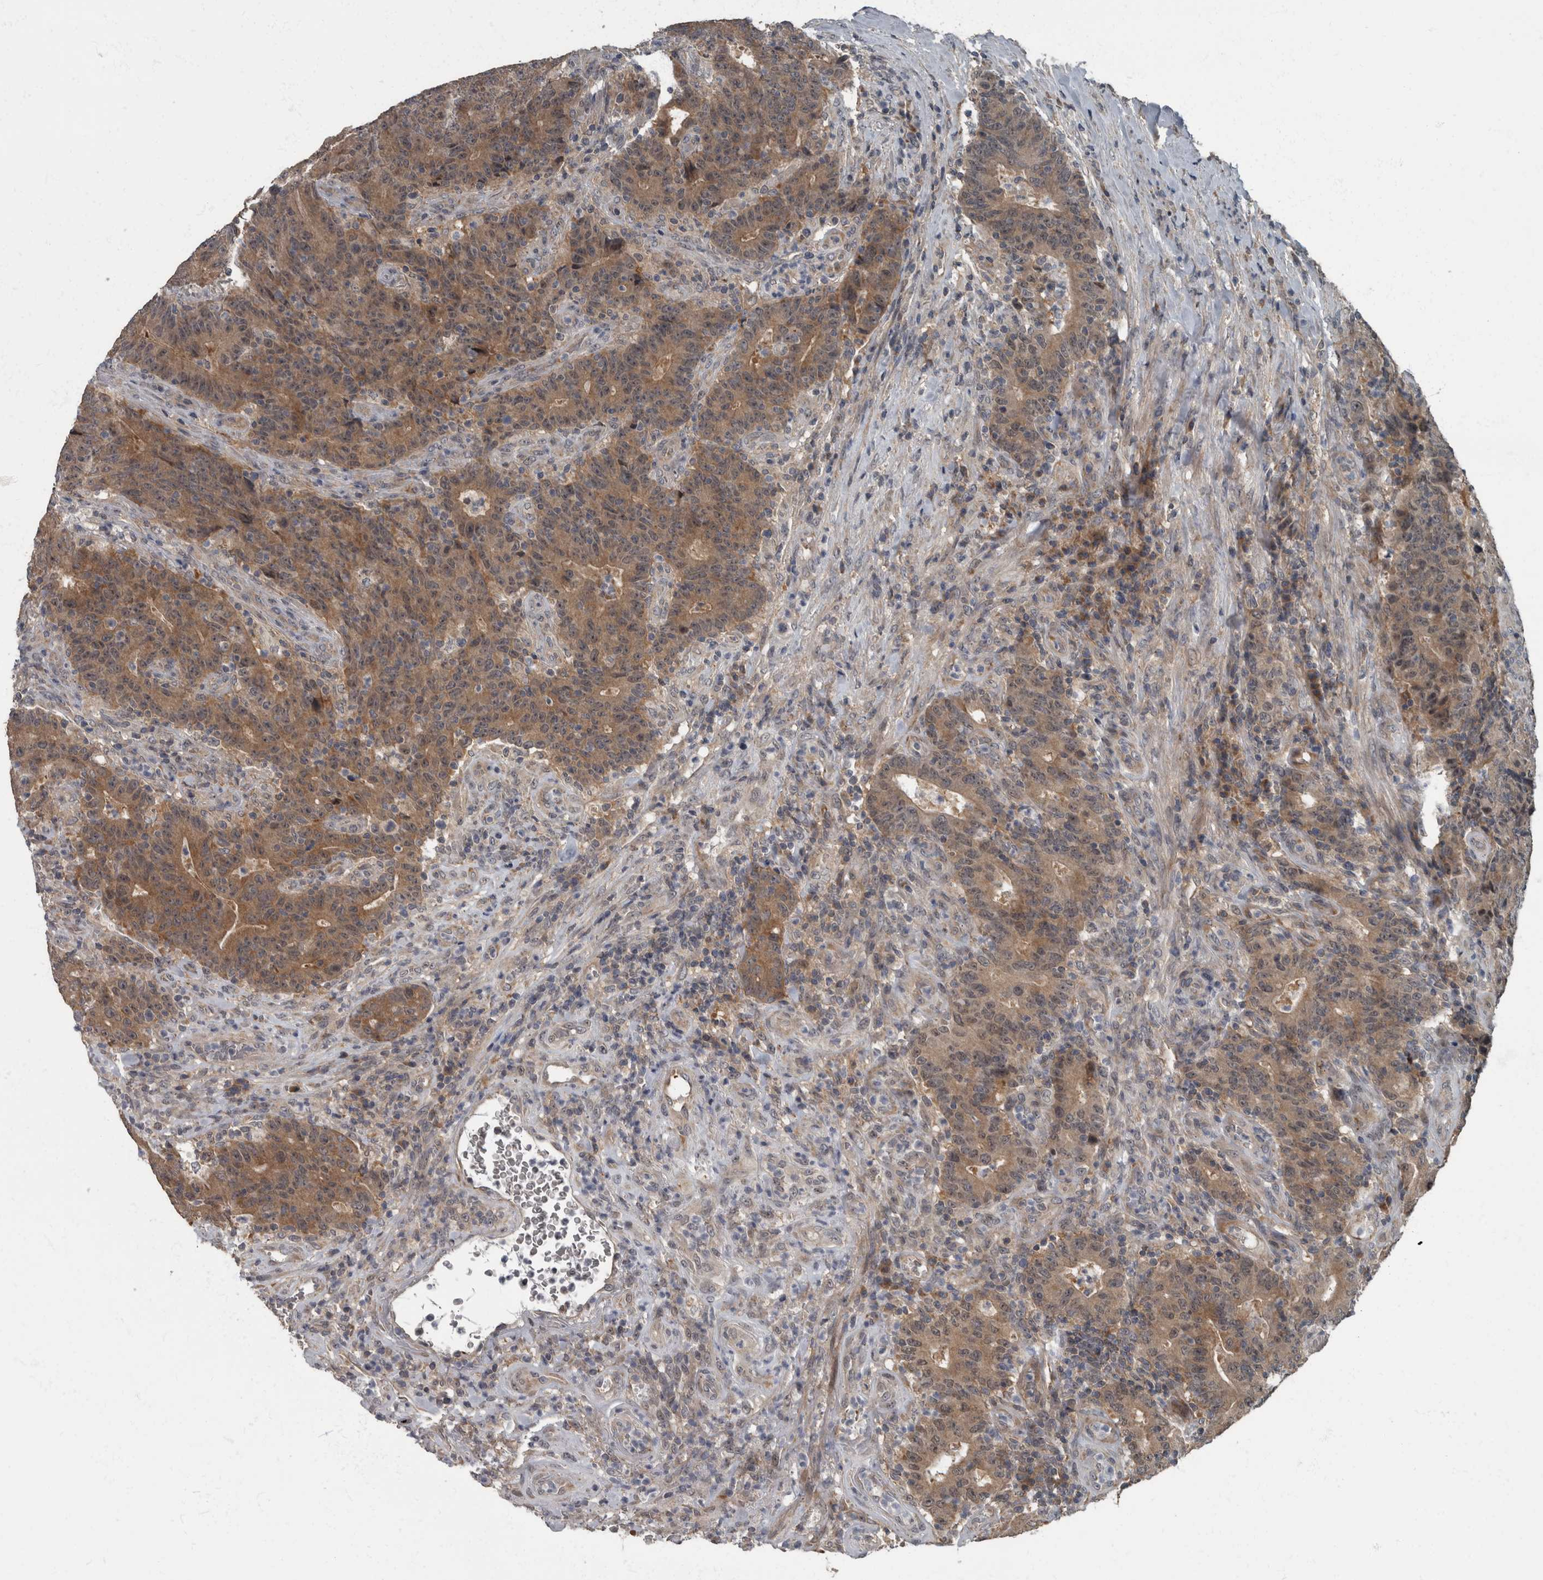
{"staining": {"intensity": "moderate", "quantity": ">75%", "location": "cytoplasmic/membranous"}, "tissue": "colorectal cancer", "cell_type": "Tumor cells", "image_type": "cancer", "snomed": [{"axis": "morphology", "description": "Normal tissue, NOS"}, {"axis": "morphology", "description": "Adenocarcinoma, NOS"}, {"axis": "topography", "description": "Colon"}], "caption": "Brown immunohistochemical staining in colorectal adenocarcinoma shows moderate cytoplasmic/membranous expression in about >75% of tumor cells. The staining was performed using DAB (3,3'-diaminobenzidine) to visualize the protein expression in brown, while the nuclei were stained in blue with hematoxylin (Magnification: 20x).", "gene": "RABGGTB", "patient": {"sex": "female", "age": 75}}